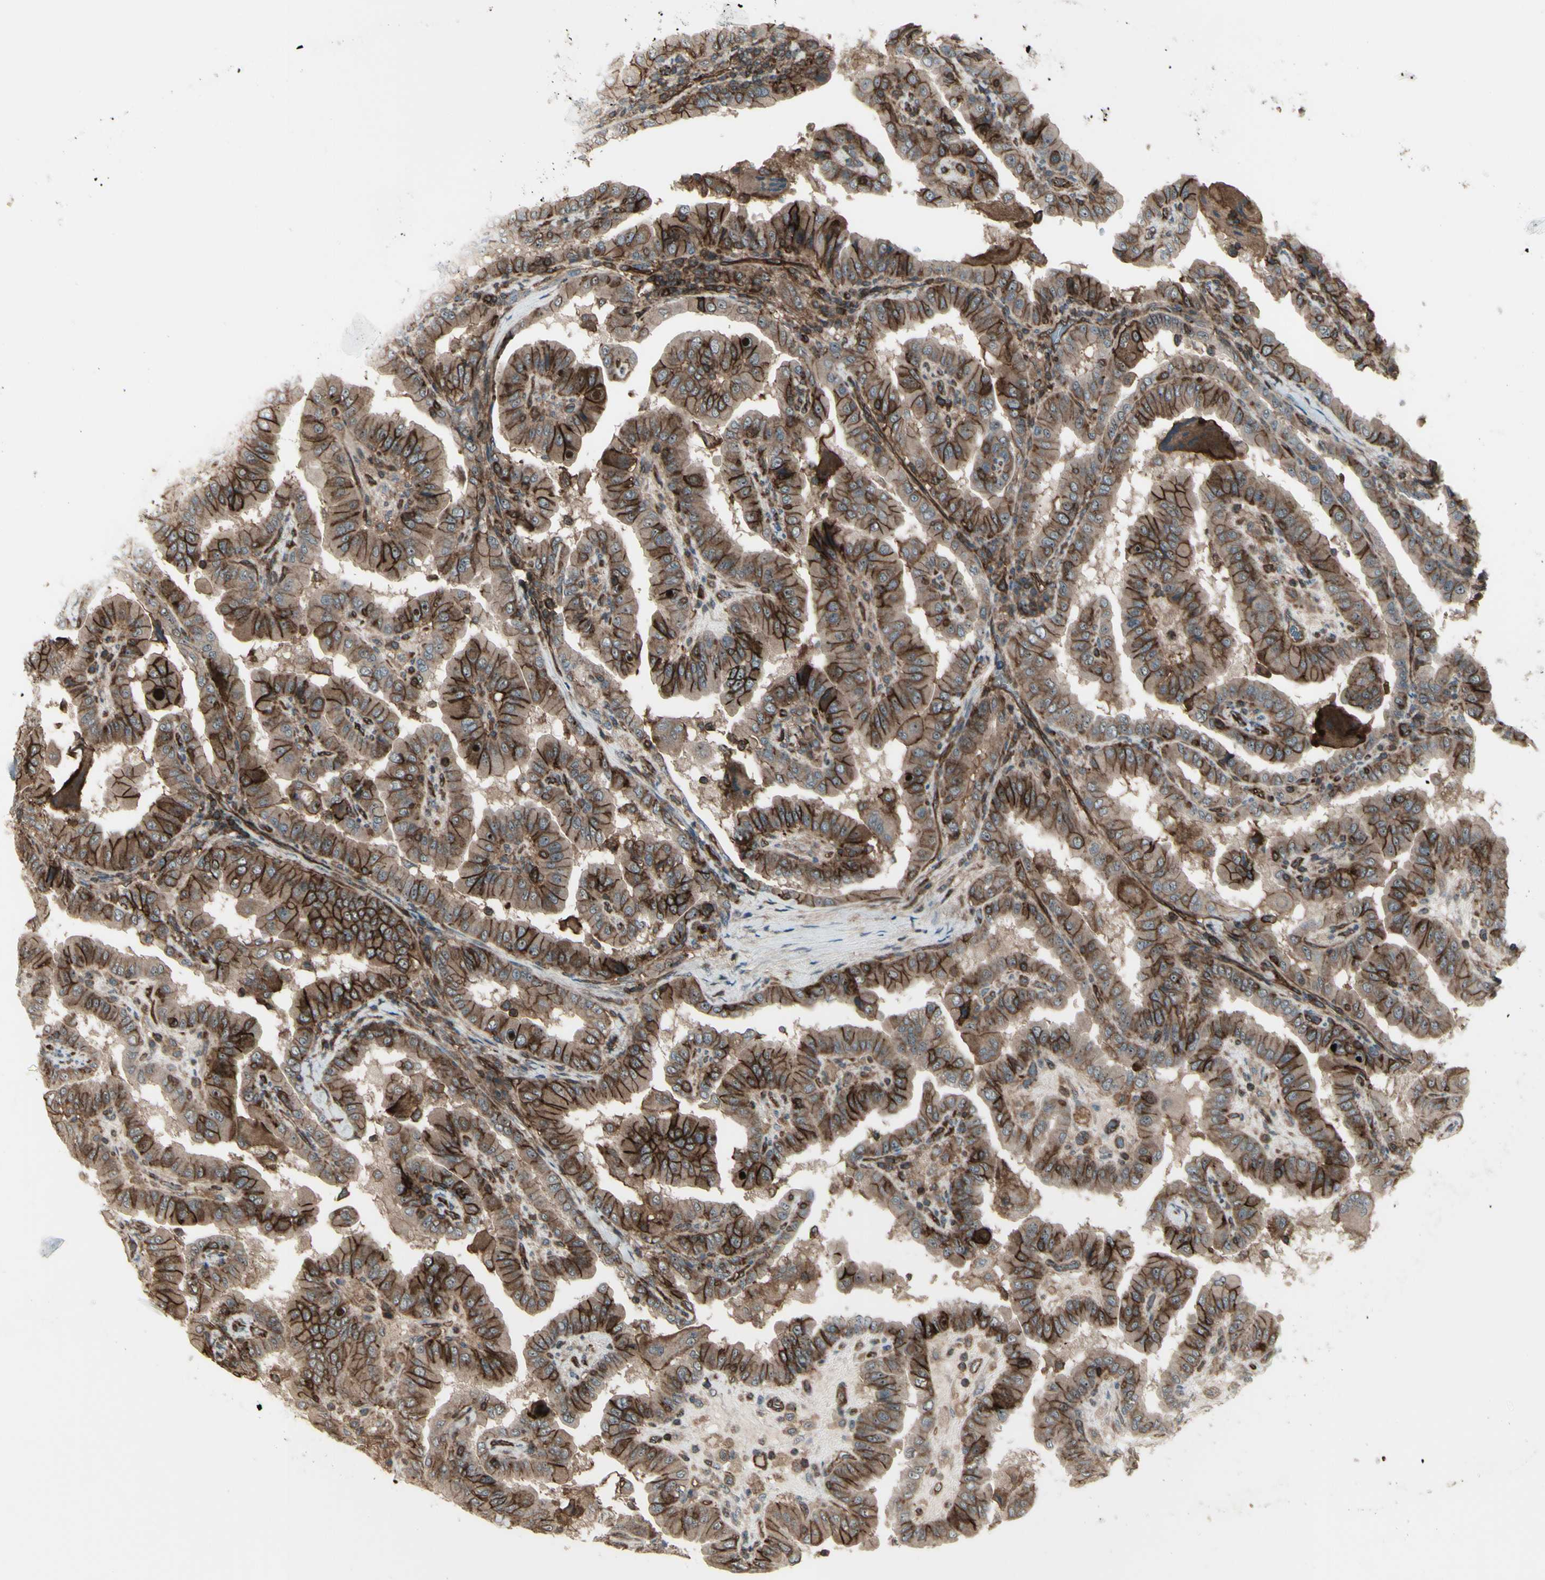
{"staining": {"intensity": "strong", "quantity": ">75%", "location": "cytoplasmic/membranous"}, "tissue": "thyroid cancer", "cell_type": "Tumor cells", "image_type": "cancer", "snomed": [{"axis": "morphology", "description": "Papillary adenocarcinoma, NOS"}, {"axis": "topography", "description": "Thyroid gland"}], "caption": "High-power microscopy captured an immunohistochemistry (IHC) image of thyroid papillary adenocarcinoma, revealing strong cytoplasmic/membranous positivity in approximately >75% of tumor cells. (Brightfield microscopy of DAB IHC at high magnification).", "gene": "FXYD5", "patient": {"sex": "male", "age": 33}}